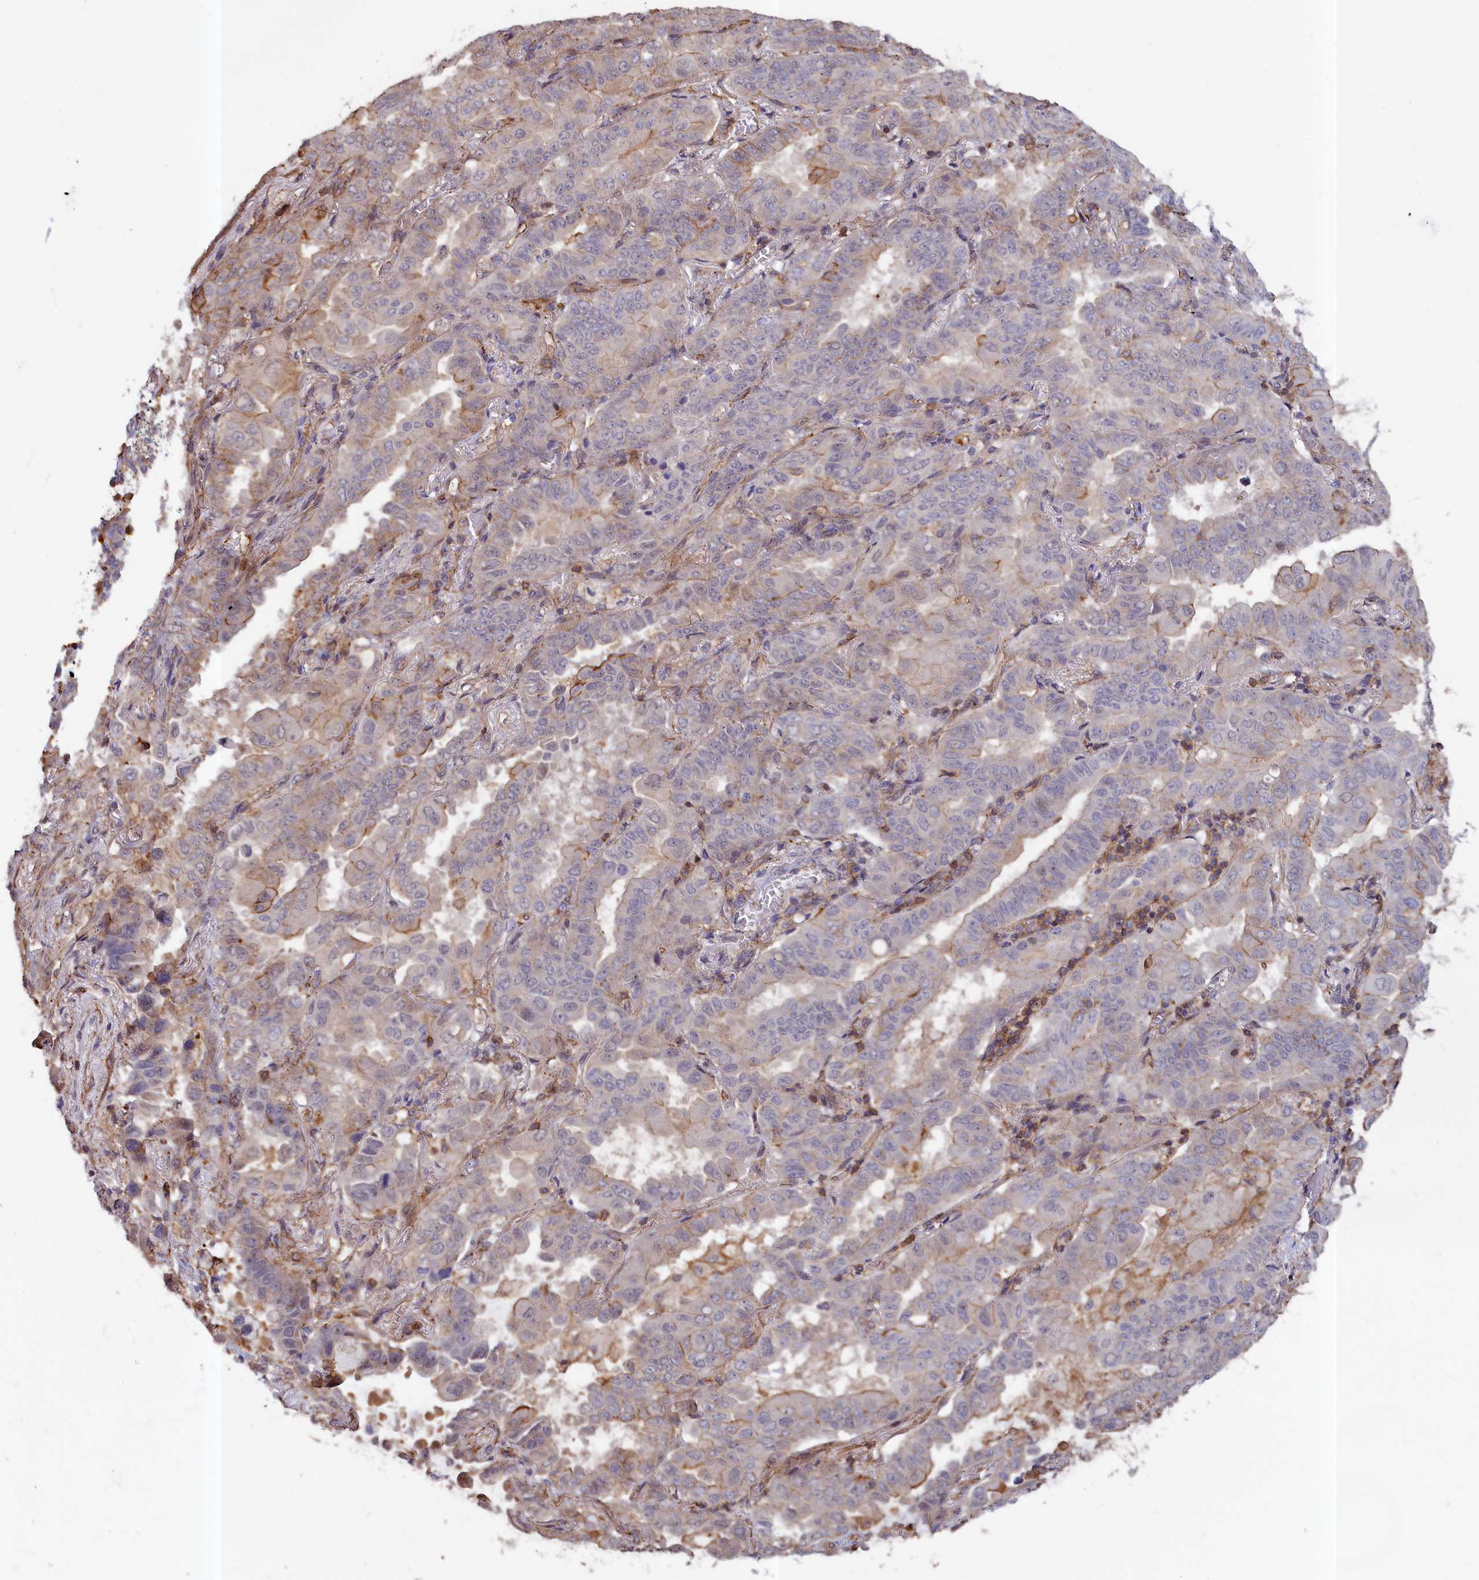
{"staining": {"intensity": "negative", "quantity": "none", "location": "none"}, "tissue": "lung cancer", "cell_type": "Tumor cells", "image_type": "cancer", "snomed": [{"axis": "morphology", "description": "Adenocarcinoma, NOS"}, {"axis": "topography", "description": "Lung"}], "caption": "Immunohistochemistry histopathology image of neoplastic tissue: lung cancer stained with DAB shows no significant protein positivity in tumor cells.", "gene": "ANKRD27", "patient": {"sex": "male", "age": 64}}